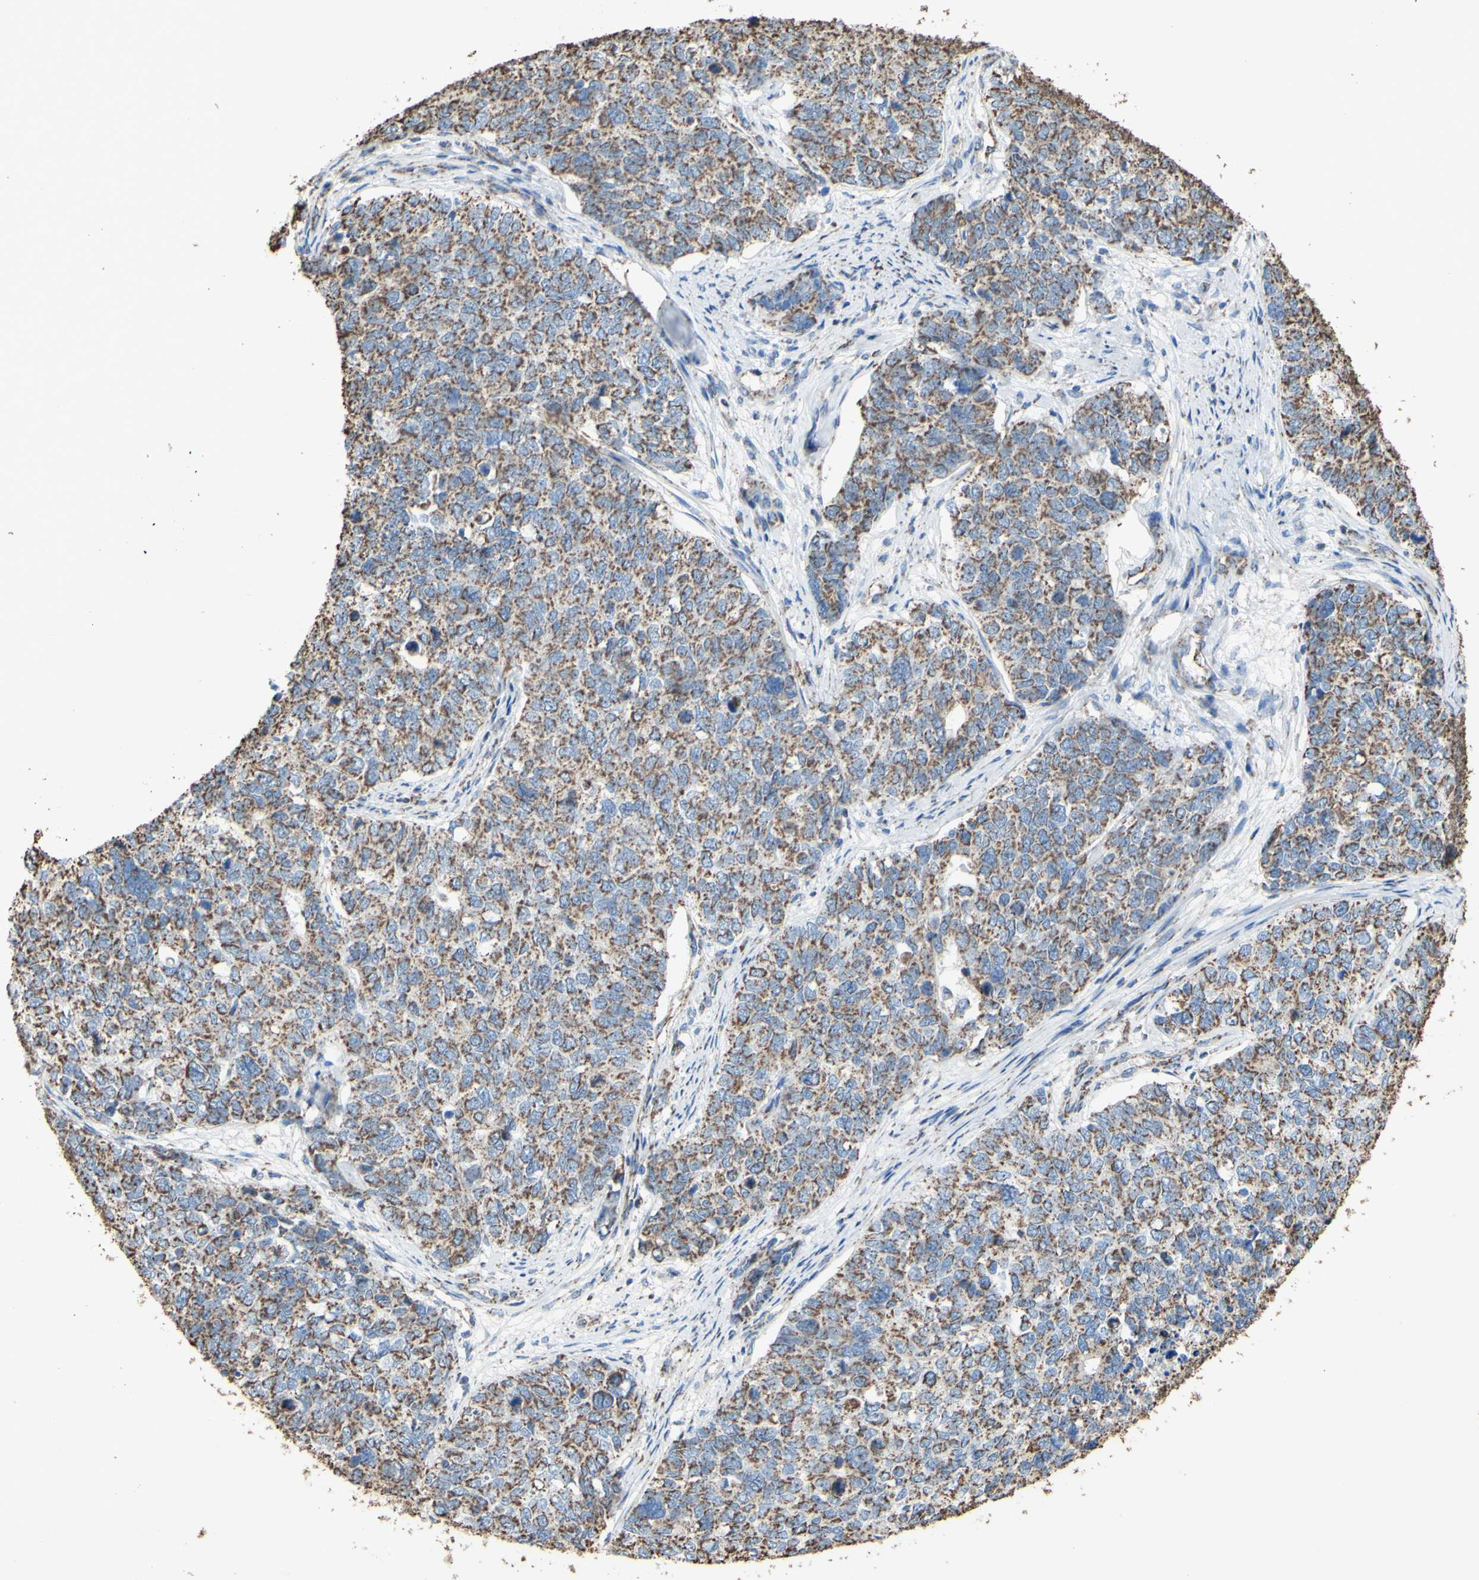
{"staining": {"intensity": "weak", "quantity": ">75%", "location": "cytoplasmic/membranous"}, "tissue": "cervical cancer", "cell_type": "Tumor cells", "image_type": "cancer", "snomed": [{"axis": "morphology", "description": "Squamous cell carcinoma, NOS"}, {"axis": "topography", "description": "Cervix"}], "caption": "Immunohistochemical staining of cervical squamous cell carcinoma exhibits low levels of weak cytoplasmic/membranous protein positivity in approximately >75% of tumor cells. The protein is stained brown, and the nuclei are stained in blue (DAB IHC with brightfield microscopy, high magnification).", "gene": "CMKLR2", "patient": {"sex": "female", "age": 63}}